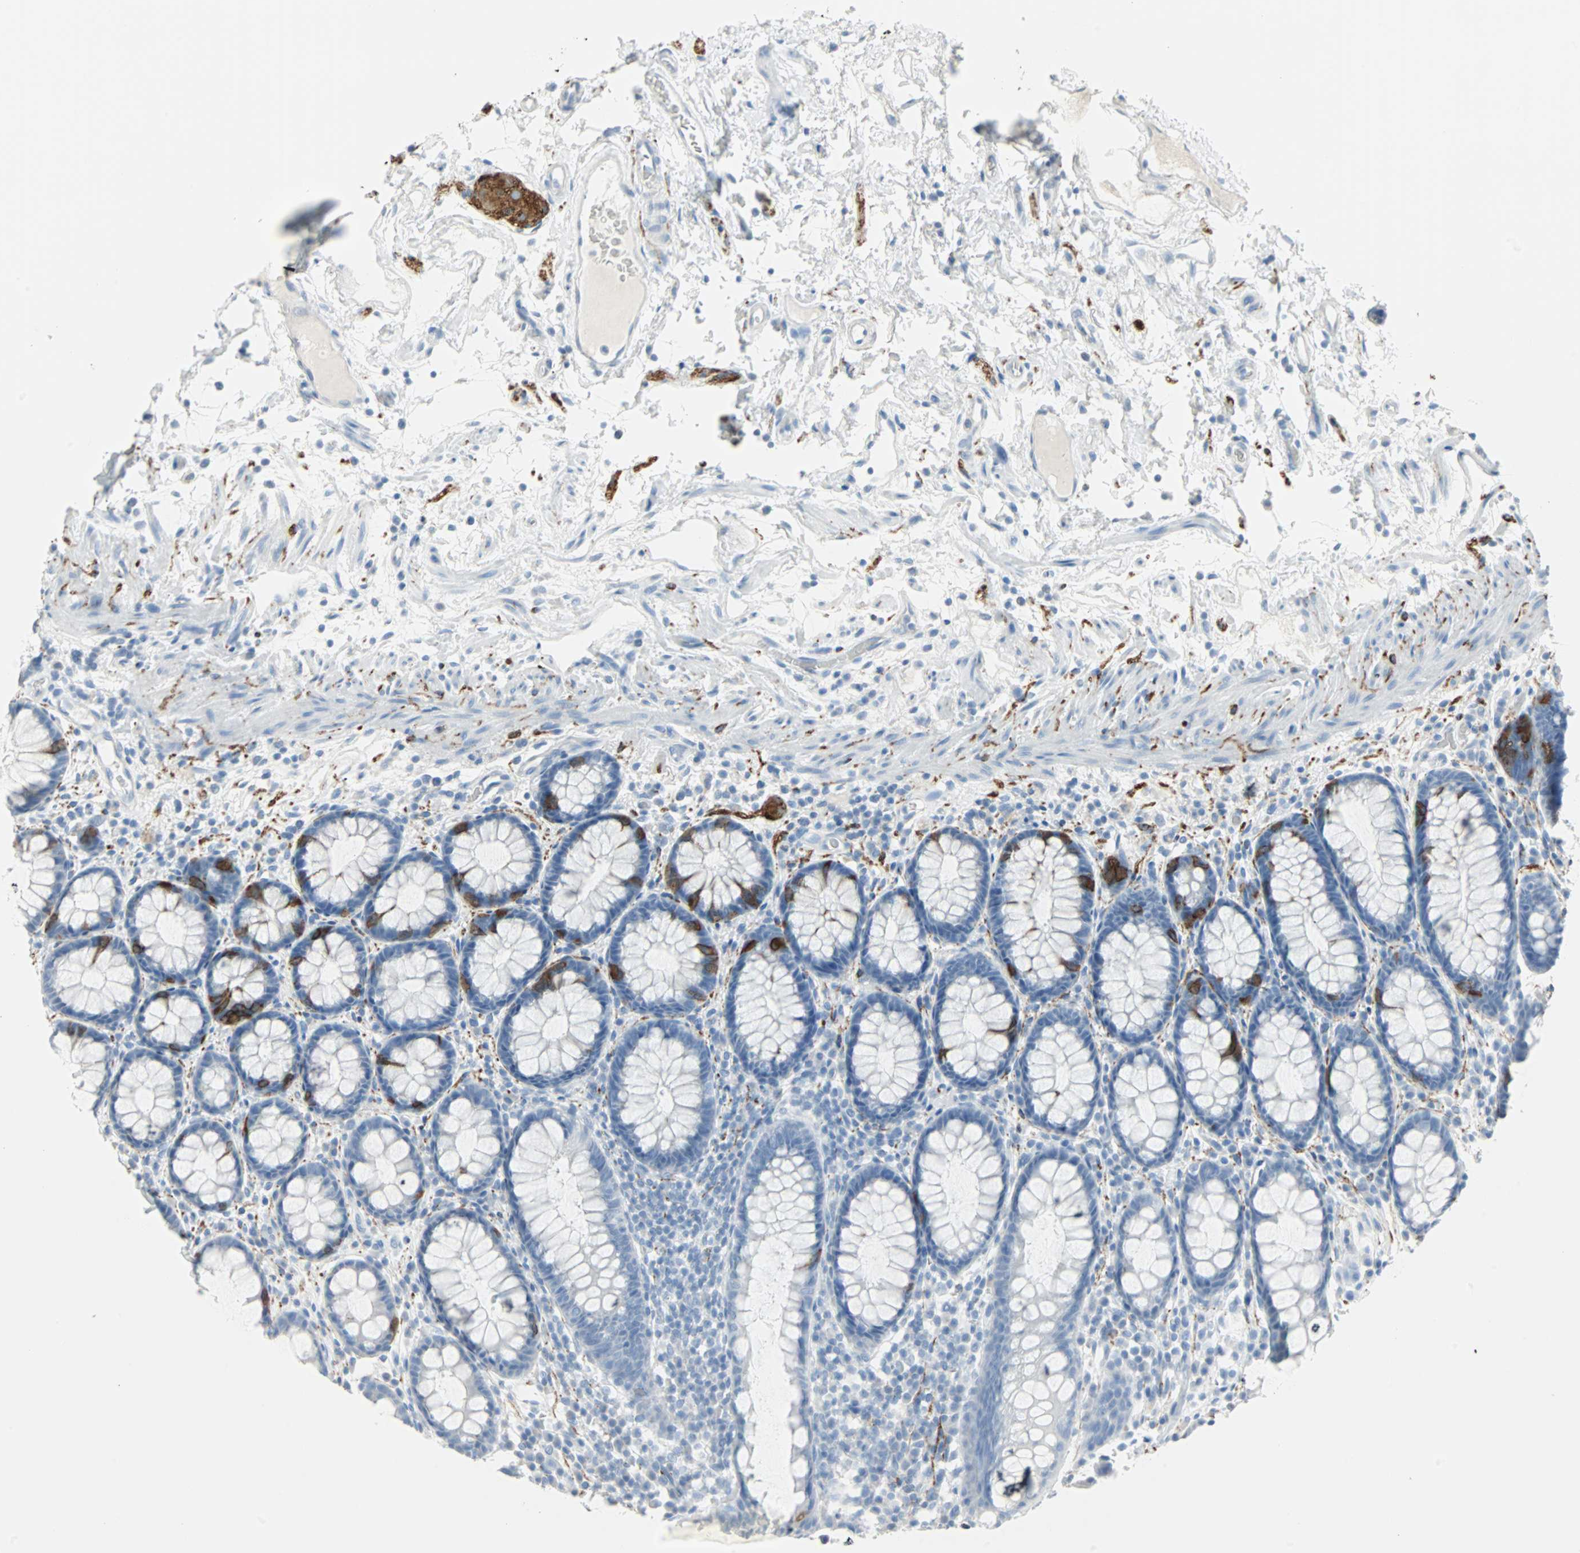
{"staining": {"intensity": "strong", "quantity": "<25%", "location": "cytoplasmic/membranous"}, "tissue": "rectum", "cell_type": "Glandular cells", "image_type": "normal", "snomed": [{"axis": "morphology", "description": "Normal tissue, NOS"}, {"axis": "topography", "description": "Rectum"}], "caption": "DAB immunohistochemical staining of unremarkable human rectum demonstrates strong cytoplasmic/membranous protein positivity in about <25% of glandular cells. (IHC, brightfield microscopy, high magnification).", "gene": "STX1A", "patient": {"sex": "male", "age": 92}}